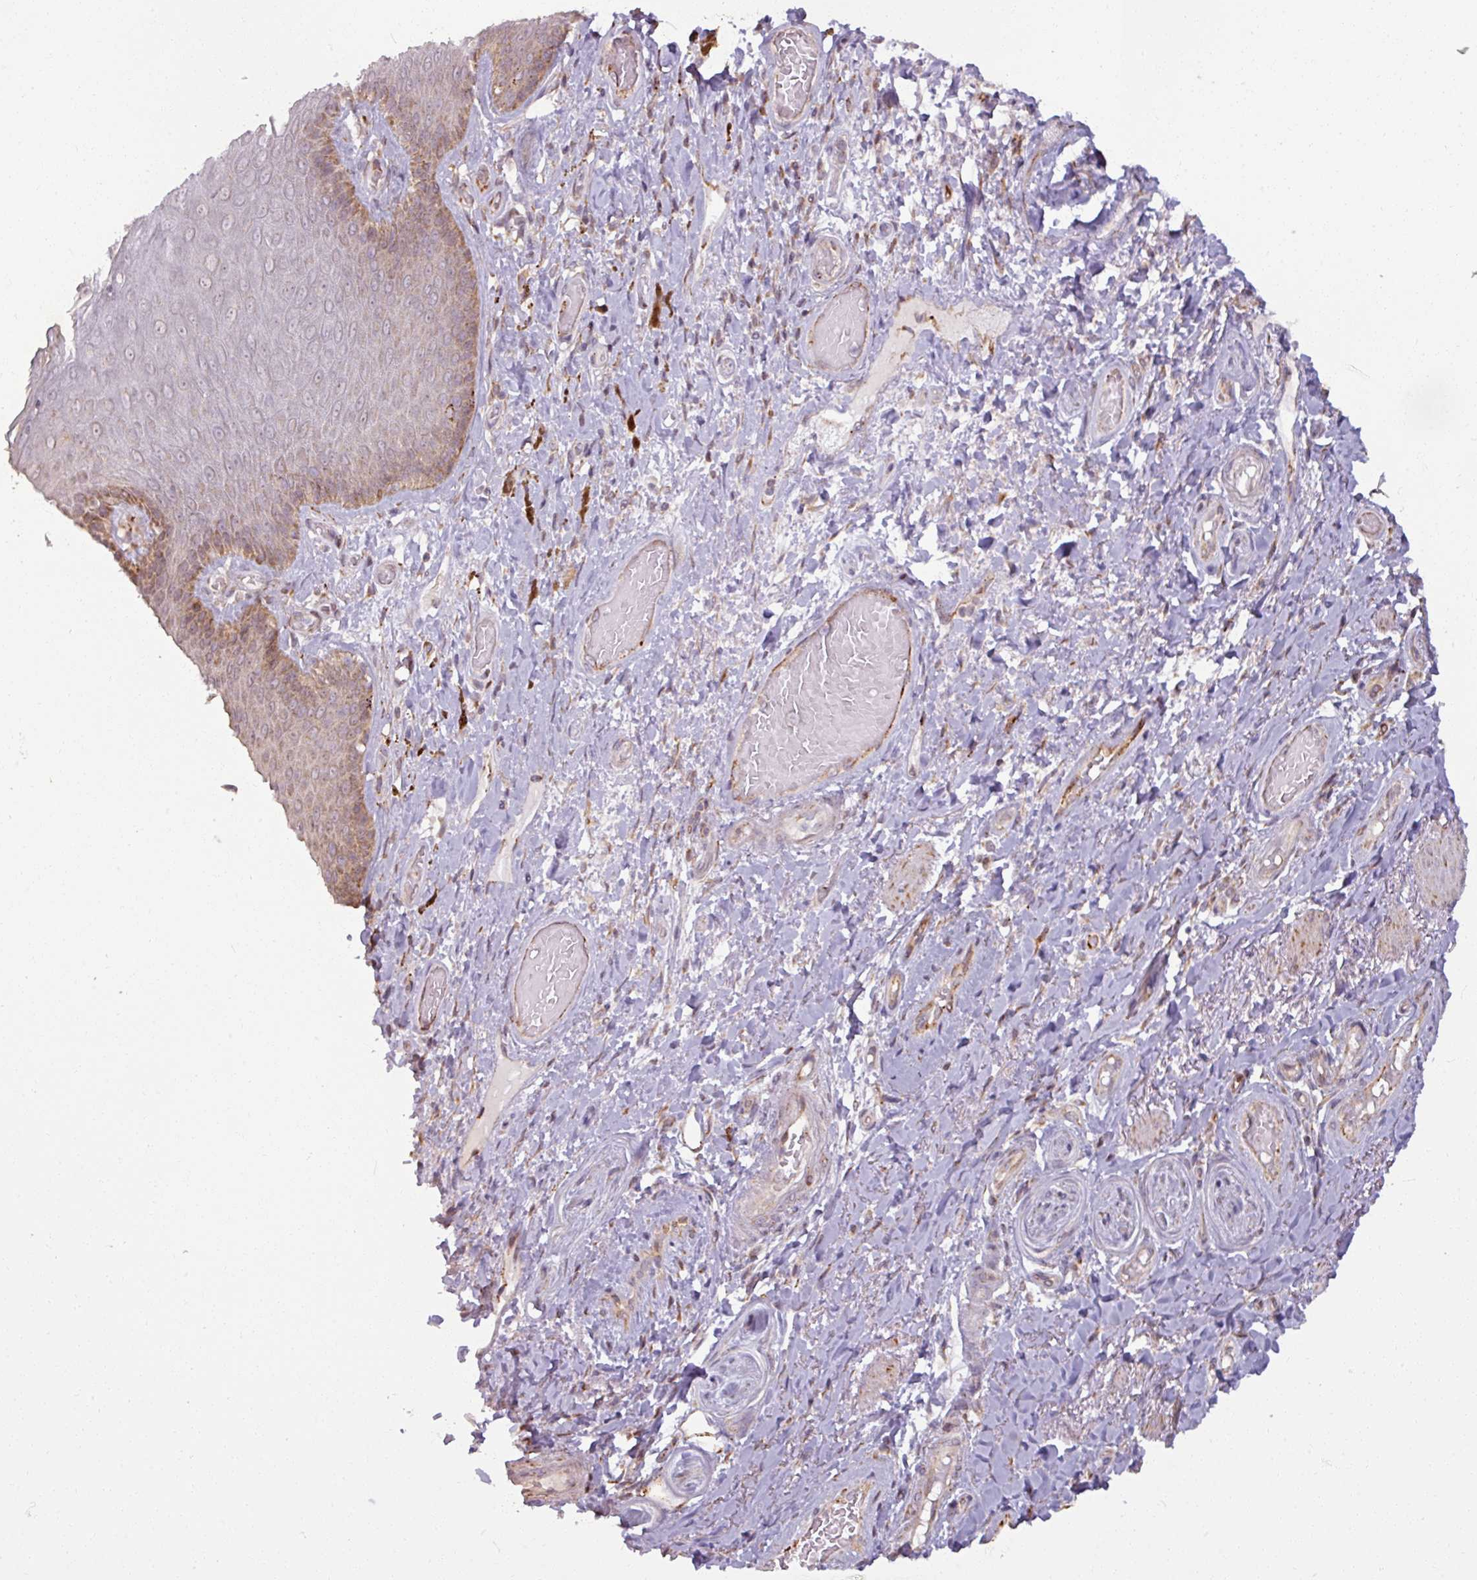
{"staining": {"intensity": "moderate", "quantity": "25%-75%", "location": "cytoplasmic/membranous"}, "tissue": "skin", "cell_type": "Epidermal cells", "image_type": "normal", "snomed": [{"axis": "morphology", "description": "Normal tissue, NOS"}, {"axis": "topography", "description": "Anal"}, {"axis": "topography", "description": "Peripheral nerve tissue"}], "caption": "DAB immunohistochemical staining of benign human skin exhibits moderate cytoplasmic/membranous protein staining in approximately 25%-75% of epidermal cells.", "gene": "MAGT1", "patient": {"sex": "male", "age": 53}}